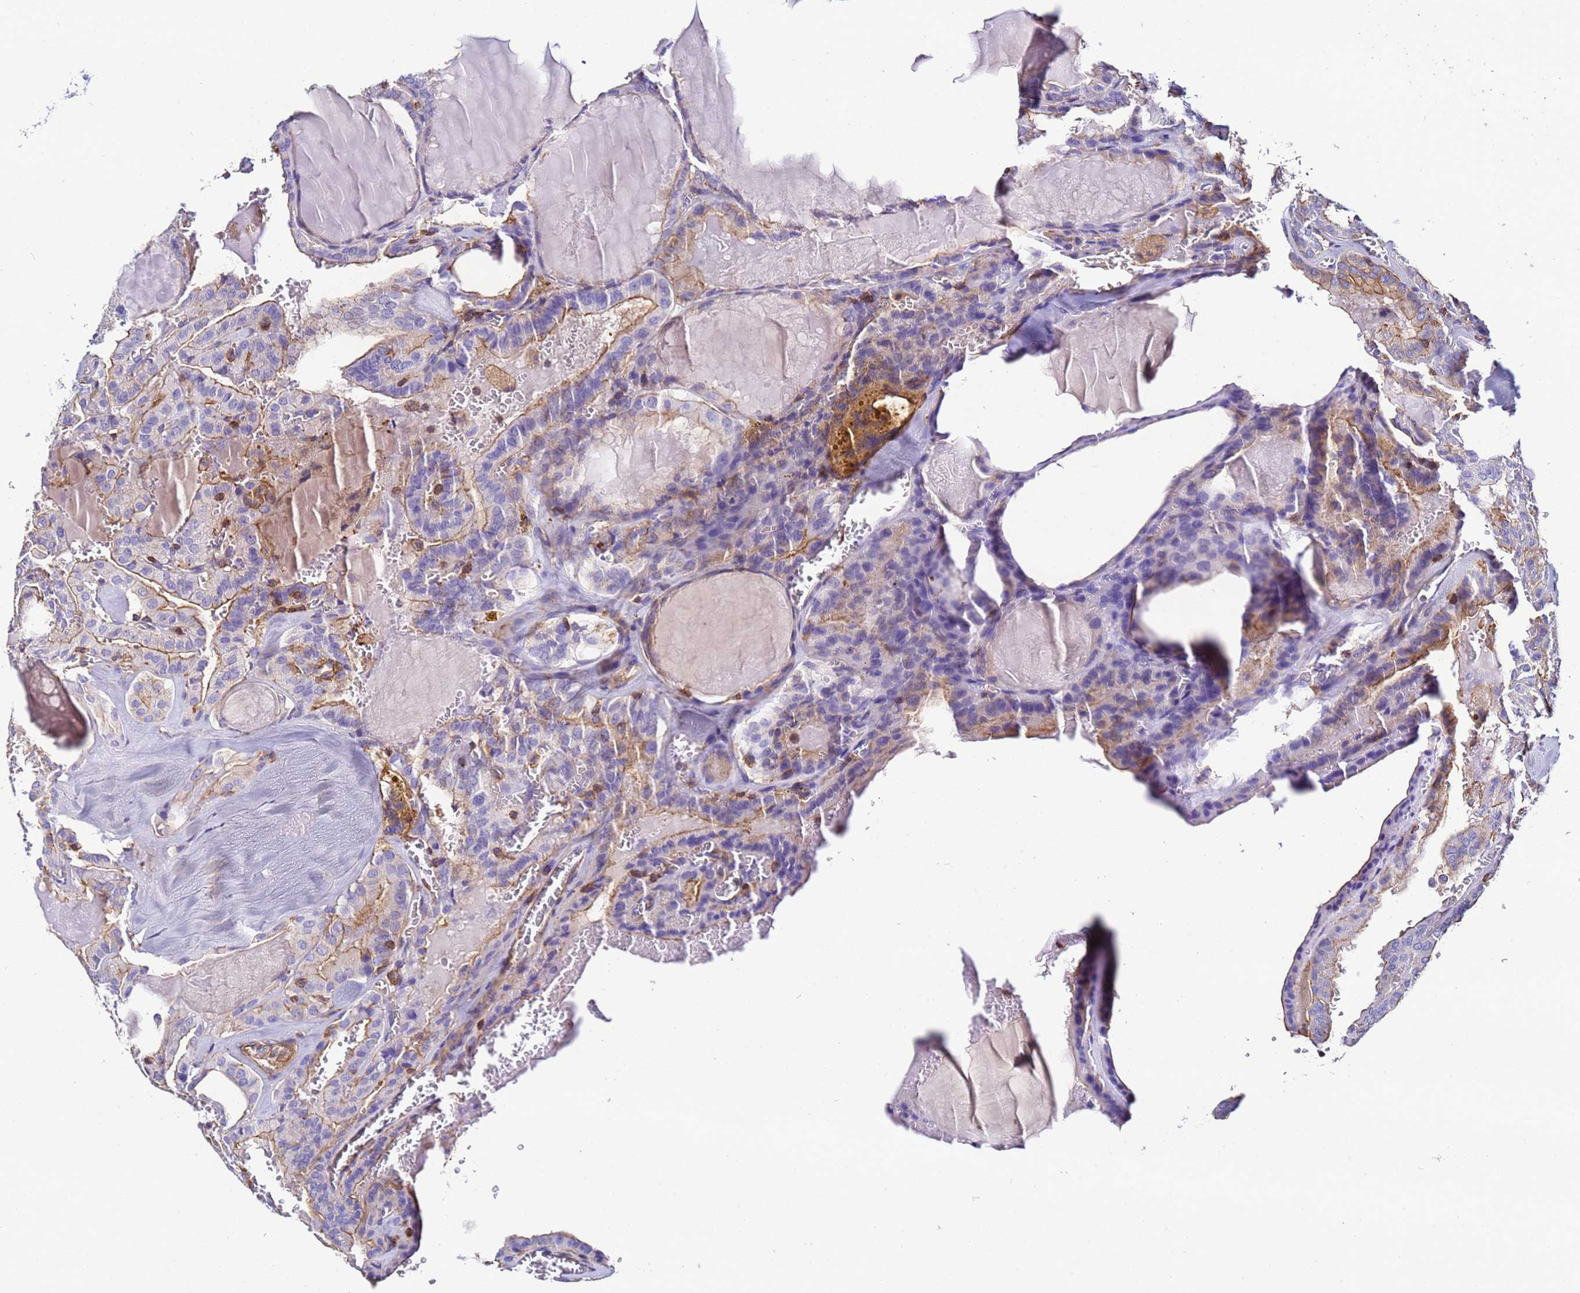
{"staining": {"intensity": "moderate", "quantity": "<25%", "location": "cytoplasmic/membranous"}, "tissue": "thyroid cancer", "cell_type": "Tumor cells", "image_type": "cancer", "snomed": [{"axis": "morphology", "description": "Papillary adenocarcinoma, NOS"}, {"axis": "topography", "description": "Thyroid gland"}], "caption": "The photomicrograph reveals immunohistochemical staining of papillary adenocarcinoma (thyroid). There is moderate cytoplasmic/membranous expression is identified in approximately <25% of tumor cells.", "gene": "ACTB", "patient": {"sex": "male", "age": 52}}